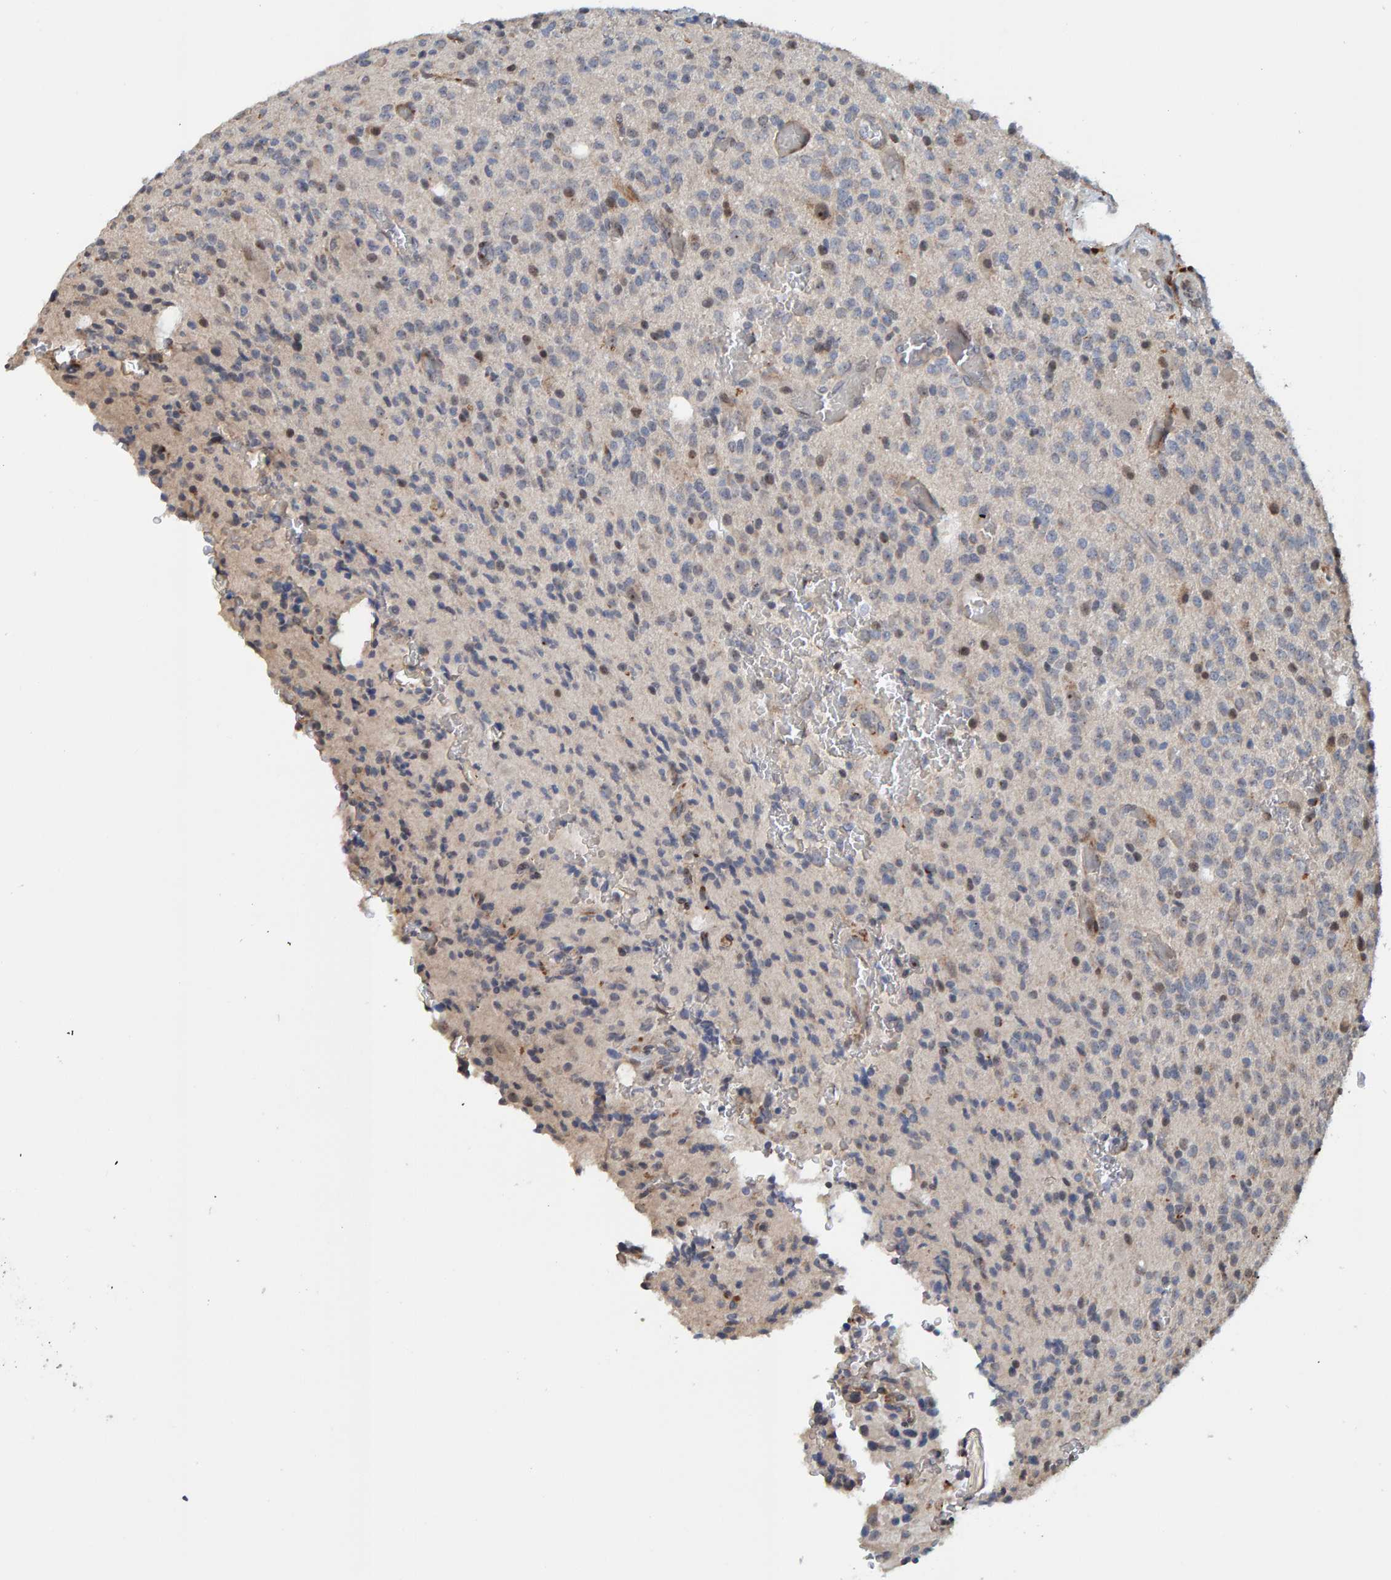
{"staining": {"intensity": "weak", "quantity": "<25%", "location": "nuclear"}, "tissue": "glioma", "cell_type": "Tumor cells", "image_type": "cancer", "snomed": [{"axis": "morphology", "description": "Glioma, malignant, High grade"}, {"axis": "topography", "description": "Brain"}], "caption": "Immunohistochemistry micrograph of neoplastic tissue: human glioma stained with DAB (3,3'-diaminobenzidine) demonstrates no significant protein staining in tumor cells.", "gene": "CCDC25", "patient": {"sex": "male", "age": 34}}